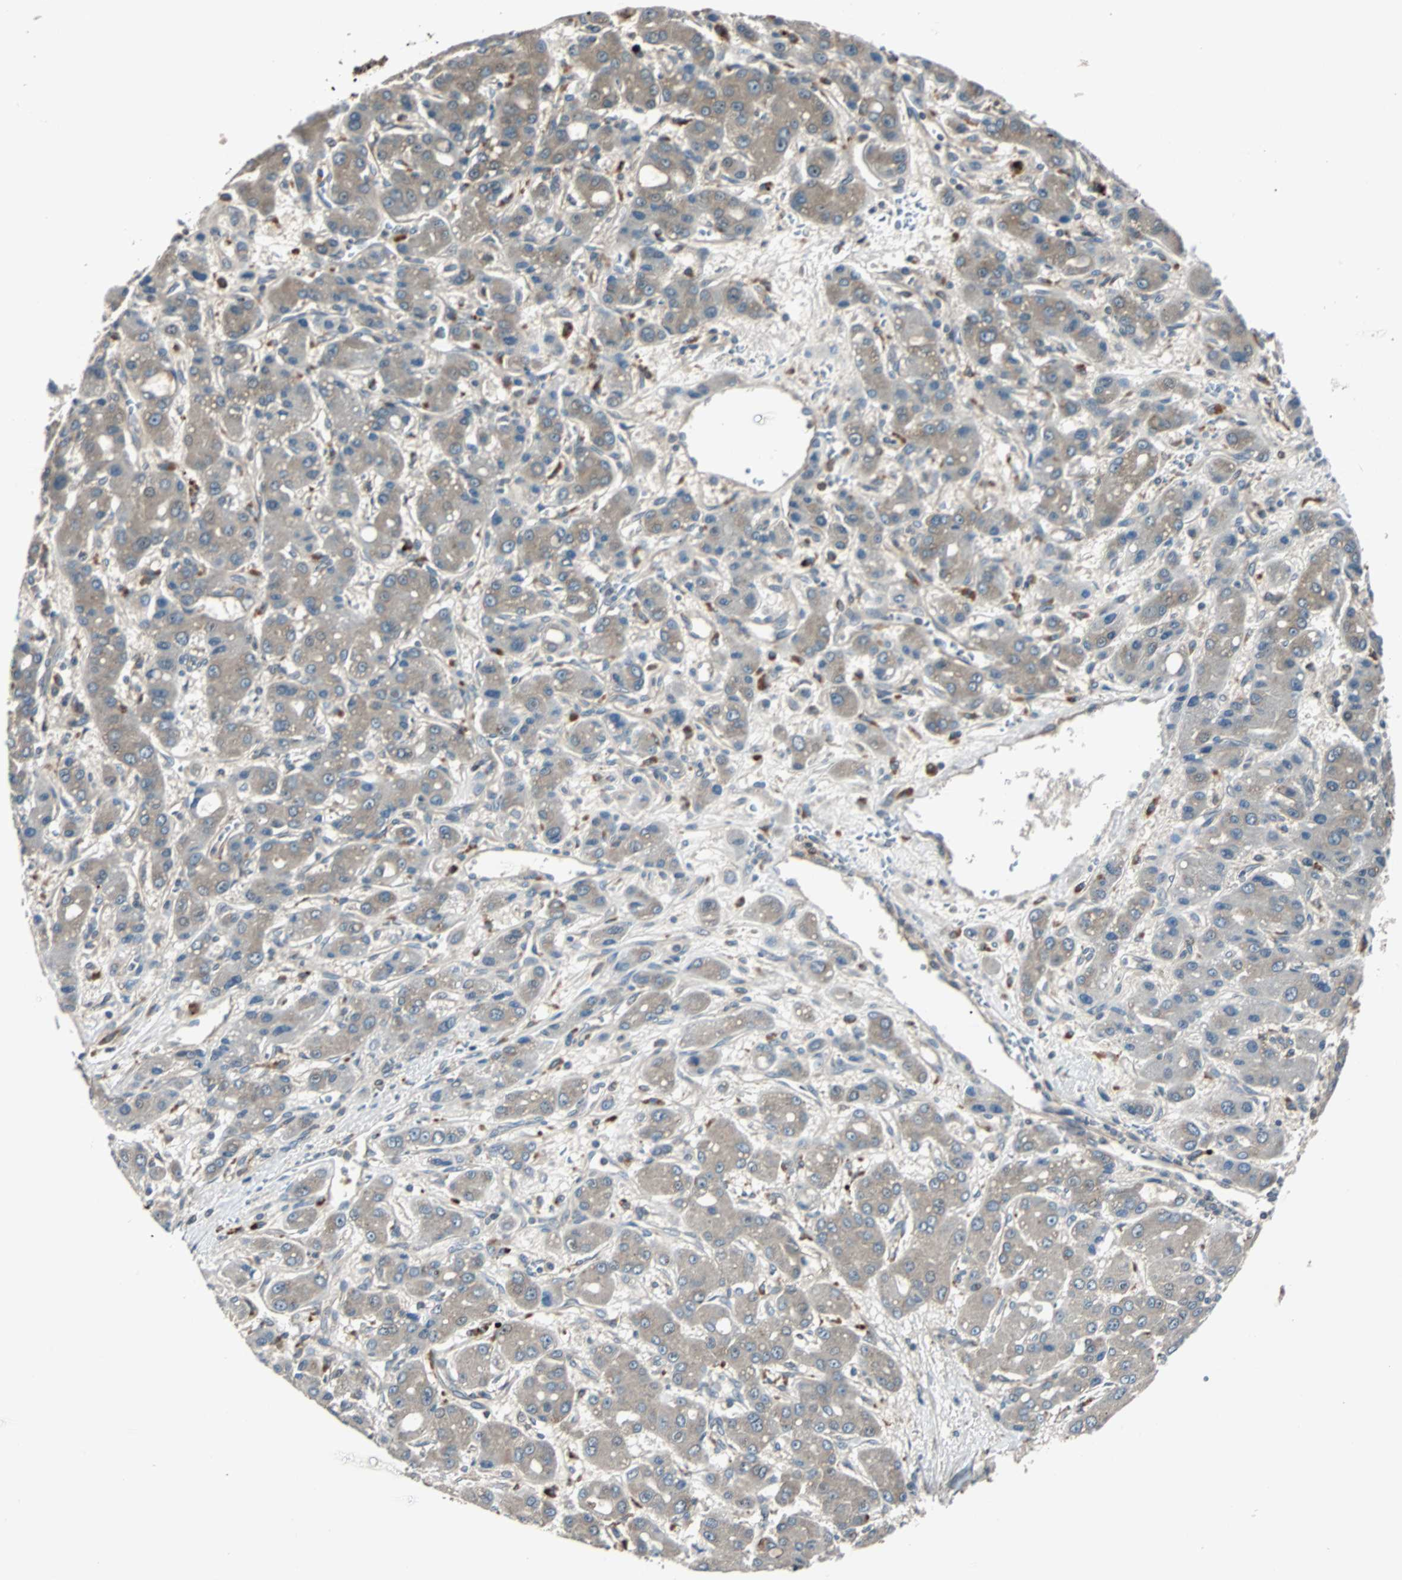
{"staining": {"intensity": "moderate", "quantity": ">75%", "location": "cytoplasmic/membranous"}, "tissue": "liver cancer", "cell_type": "Tumor cells", "image_type": "cancer", "snomed": [{"axis": "morphology", "description": "Carcinoma, Hepatocellular, NOS"}, {"axis": "topography", "description": "Liver"}], "caption": "Liver cancer (hepatocellular carcinoma) was stained to show a protein in brown. There is medium levels of moderate cytoplasmic/membranous positivity in approximately >75% of tumor cells. The protein of interest is stained brown, and the nuclei are stained in blue (DAB (3,3'-diaminobenzidine) IHC with brightfield microscopy, high magnification).", "gene": "ARF1", "patient": {"sex": "male", "age": 55}}